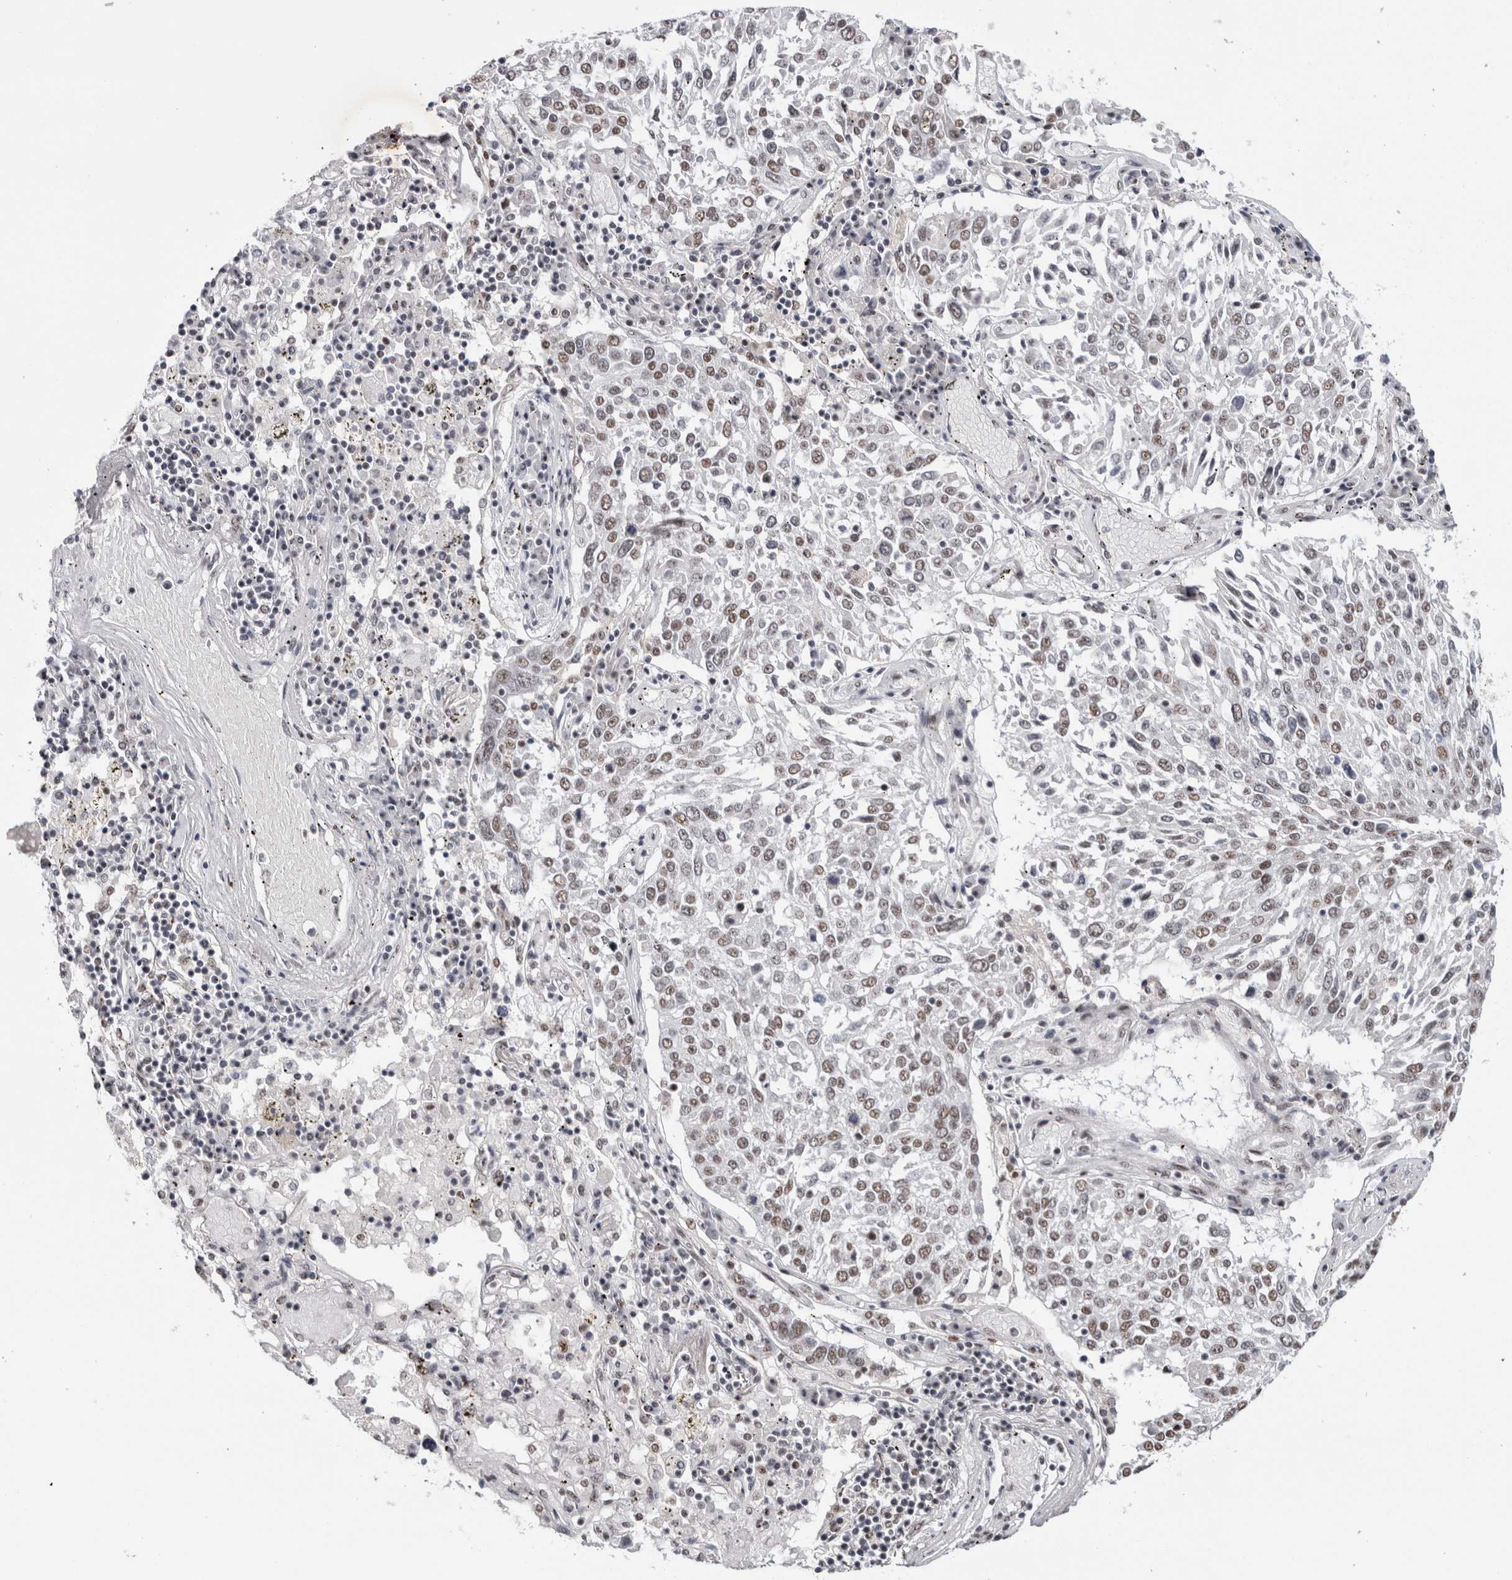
{"staining": {"intensity": "weak", "quantity": ">75%", "location": "nuclear"}, "tissue": "lung cancer", "cell_type": "Tumor cells", "image_type": "cancer", "snomed": [{"axis": "morphology", "description": "Squamous cell carcinoma, NOS"}, {"axis": "topography", "description": "Lung"}], "caption": "Weak nuclear protein expression is present in approximately >75% of tumor cells in lung squamous cell carcinoma.", "gene": "MKNK1", "patient": {"sex": "male", "age": 65}}